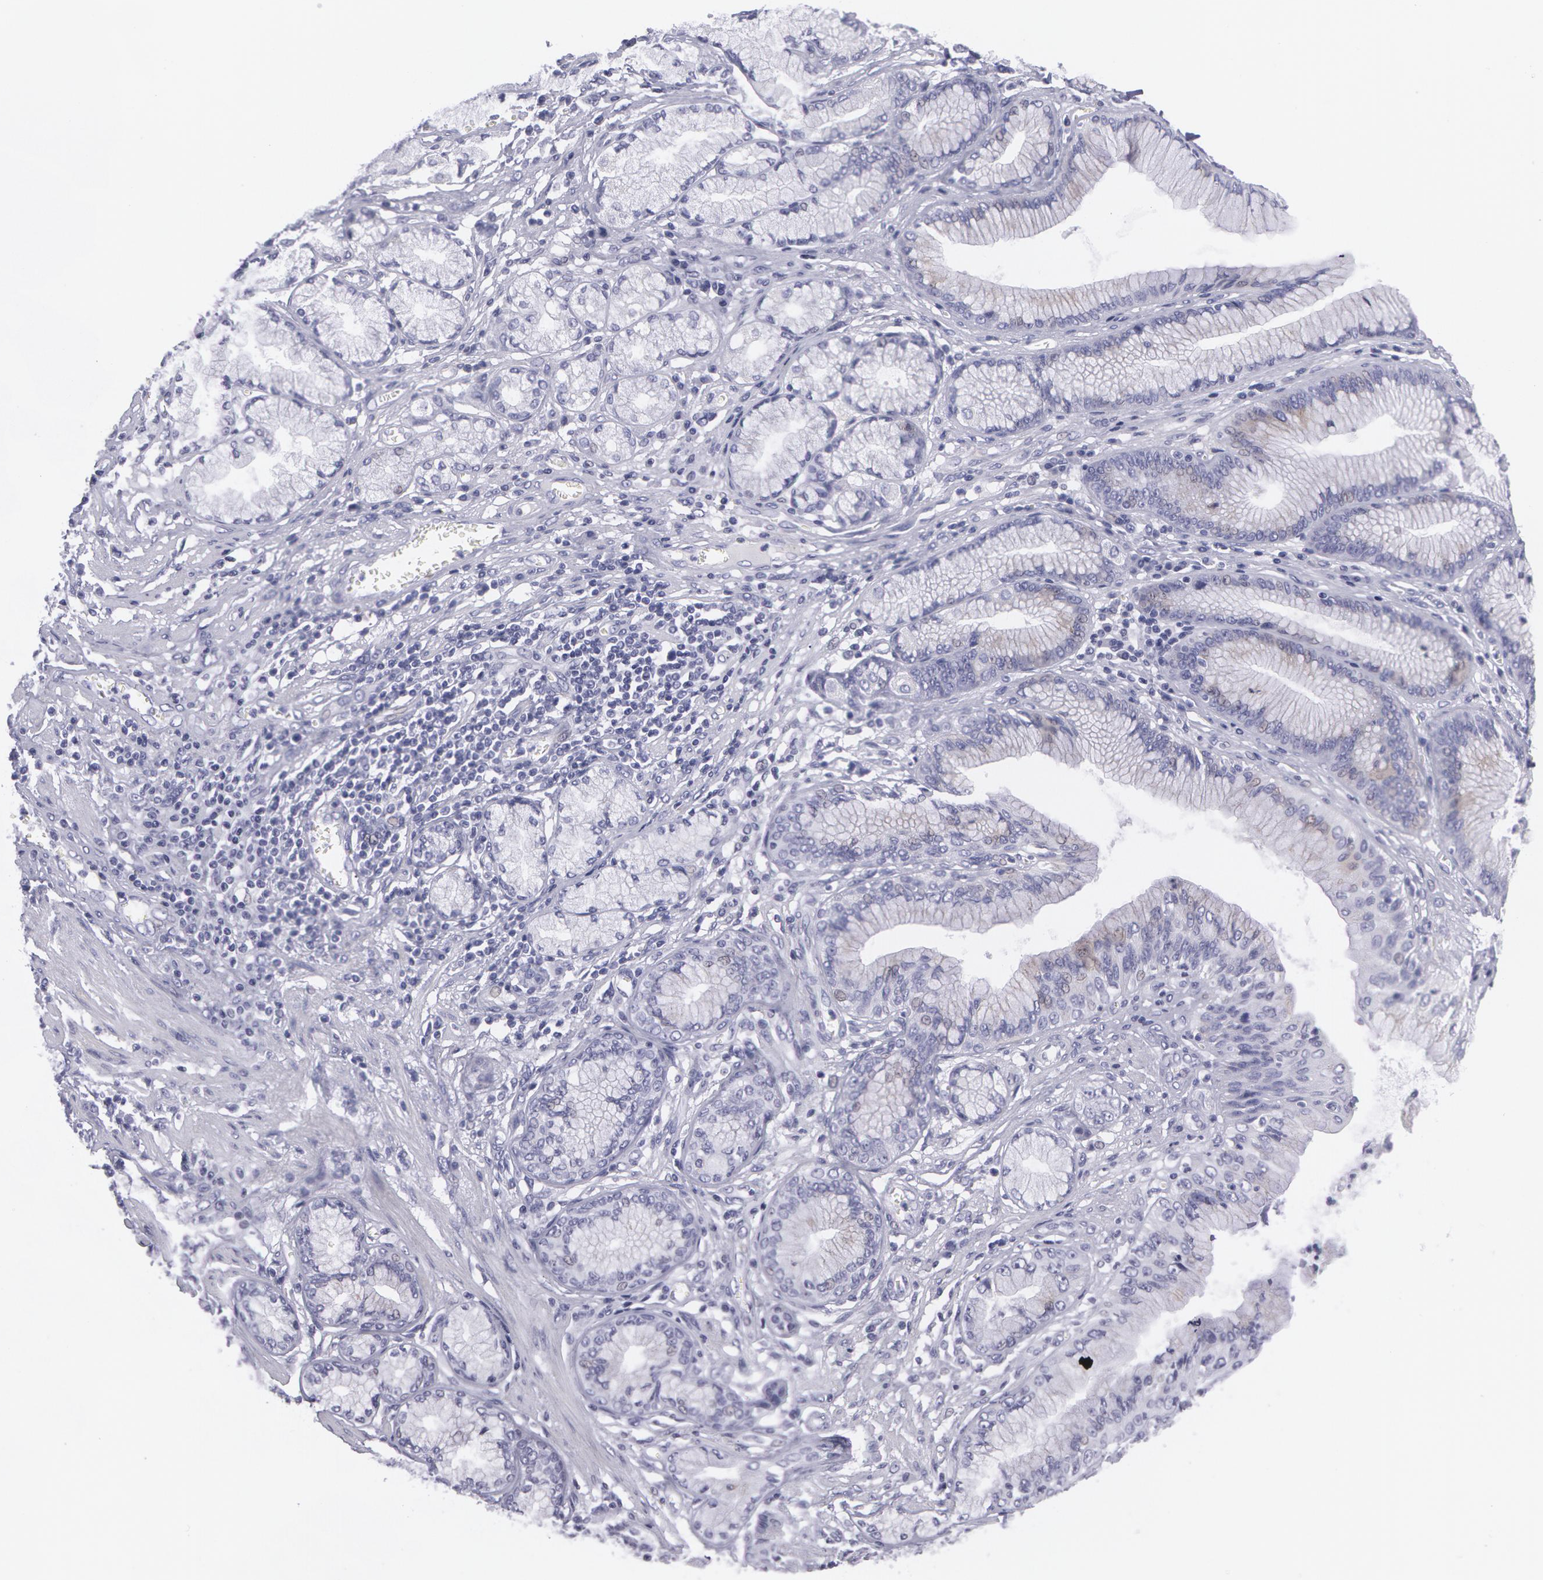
{"staining": {"intensity": "negative", "quantity": "none", "location": "none"}, "tissue": "stomach cancer", "cell_type": "Tumor cells", "image_type": "cancer", "snomed": [{"axis": "morphology", "description": "Adenocarcinoma, NOS"}, {"axis": "topography", "description": "Pancreas"}, {"axis": "topography", "description": "Stomach, upper"}], "caption": "Tumor cells show no significant staining in stomach cancer (adenocarcinoma).", "gene": "AMACR", "patient": {"sex": "male", "age": 77}}